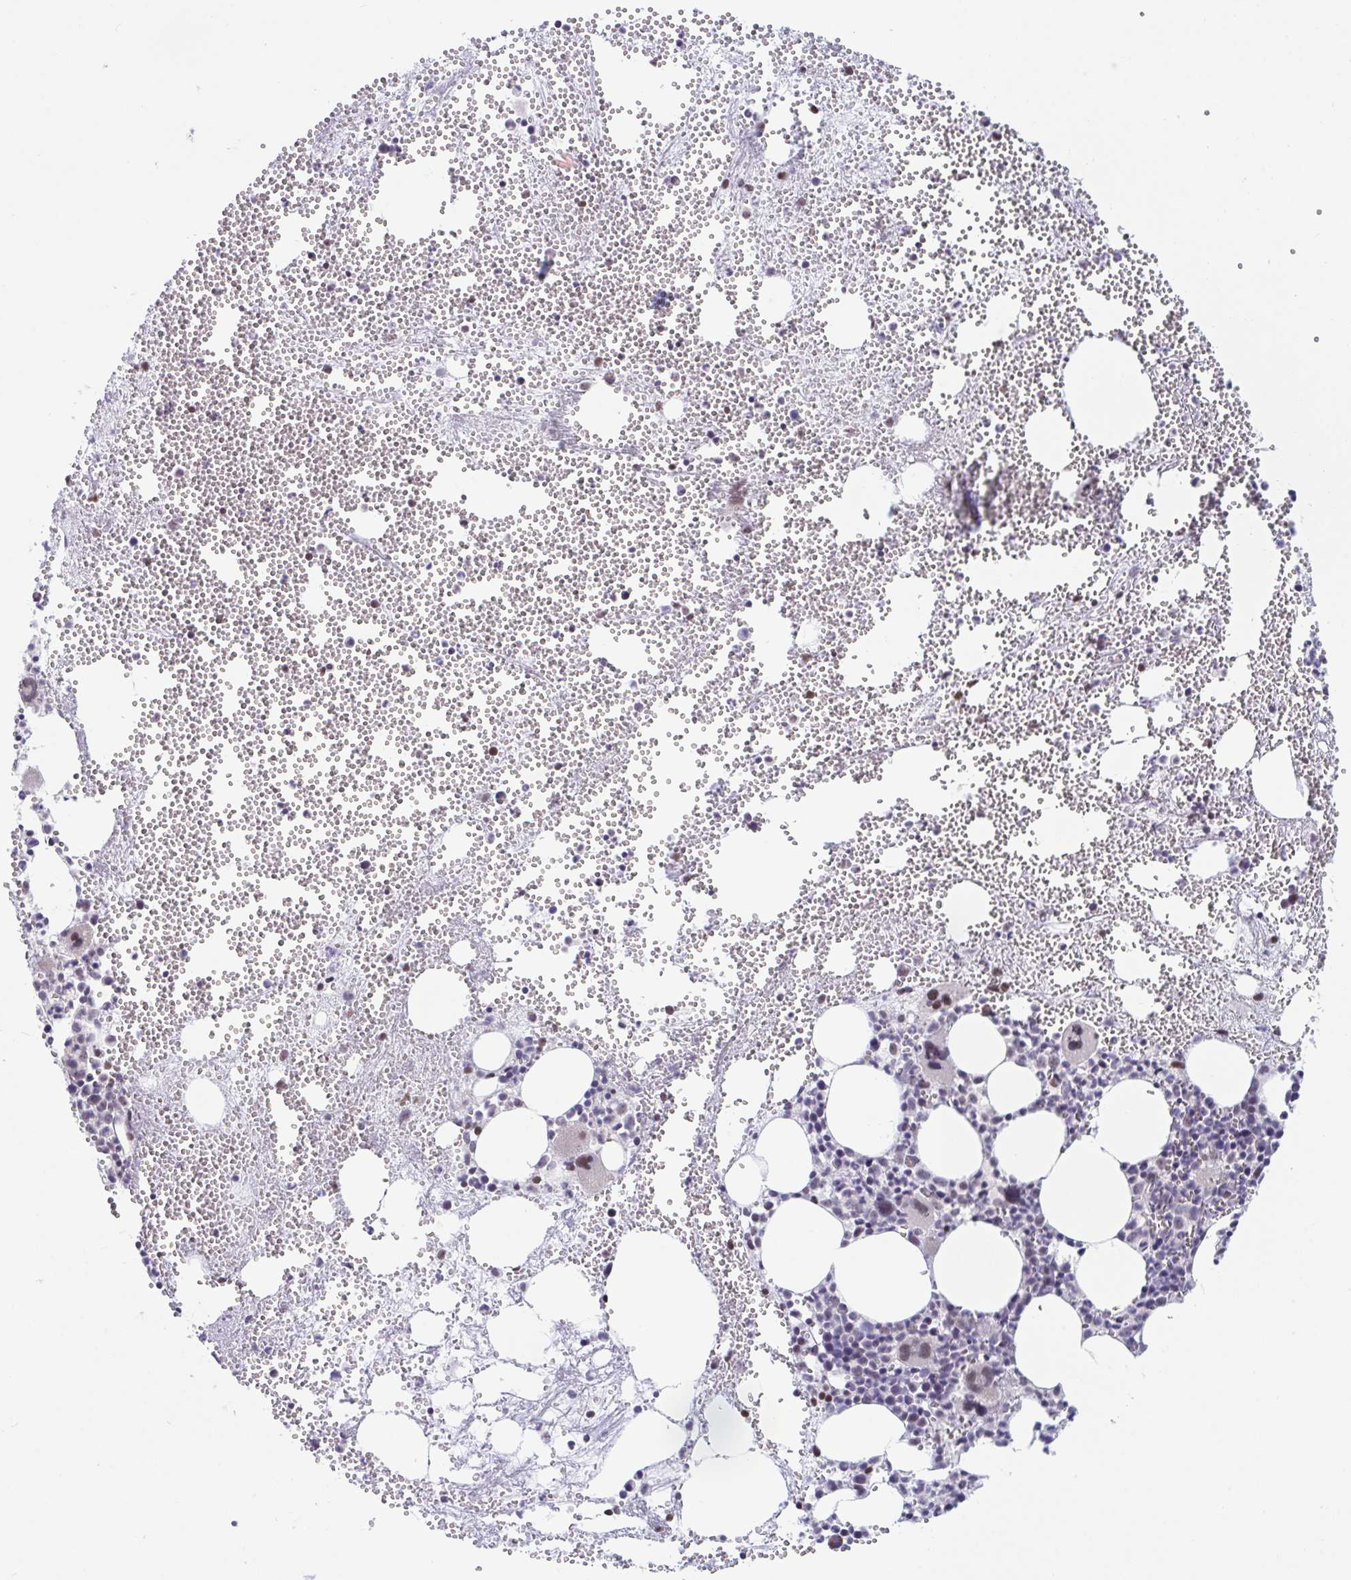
{"staining": {"intensity": "moderate", "quantity": "<25%", "location": "nuclear"}, "tissue": "bone marrow", "cell_type": "Hematopoietic cells", "image_type": "normal", "snomed": [{"axis": "morphology", "description": "Normal tissue, NOS"}, {"axis": "topography", "description": "Bone marrow"}], "caption": "The photomicrograph exhibits immunohistochemical staining of normal bone marrow. There is moderate nuclear positivity is appreciated in about <25% of hematopoietic cells.", "gene": "WDR72", "patient": {"sex": "female", "age": 57}}